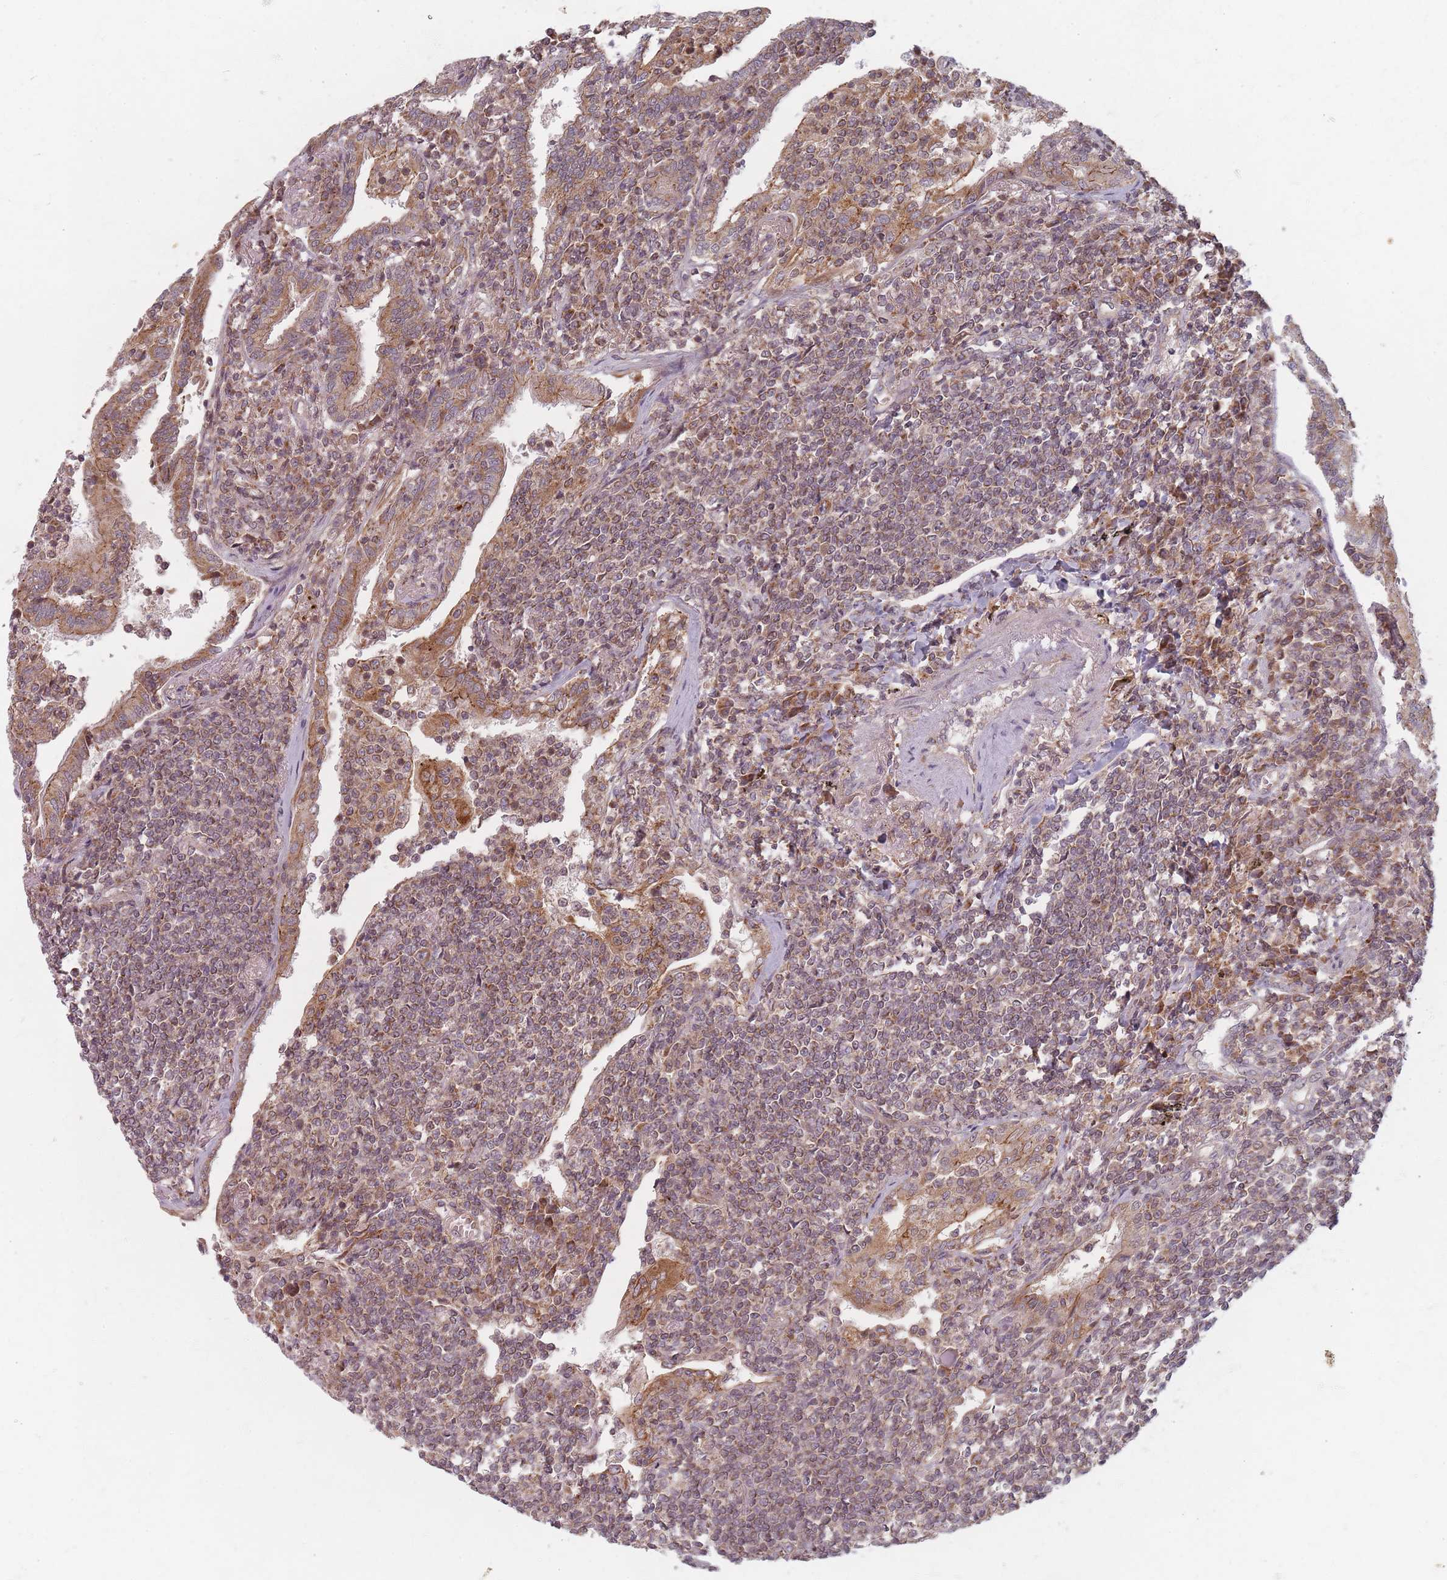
{"staining": {"intensity": "weak", "quantity": ">75%", "location": "cytoplasmic/membranous,nuclear"}, "tissue": "lymphoma", "cell_type": "Tumor cells", "image_type": "cancer", "snomed": [{"axis": "morphology", "description": "Malignant lymphoma, non-Hodgkin's type, Low grade"}, {"axis": "topography", "description": "Lung"}], "caption": "Brown immunohistochemical staining in human lymphoma shows weak cytoplasmic/membranous and nuclear positivity in approximately >75% of tumor cells.", "gene": "RADX", "patient": {"sex": "female", "age": 71}}